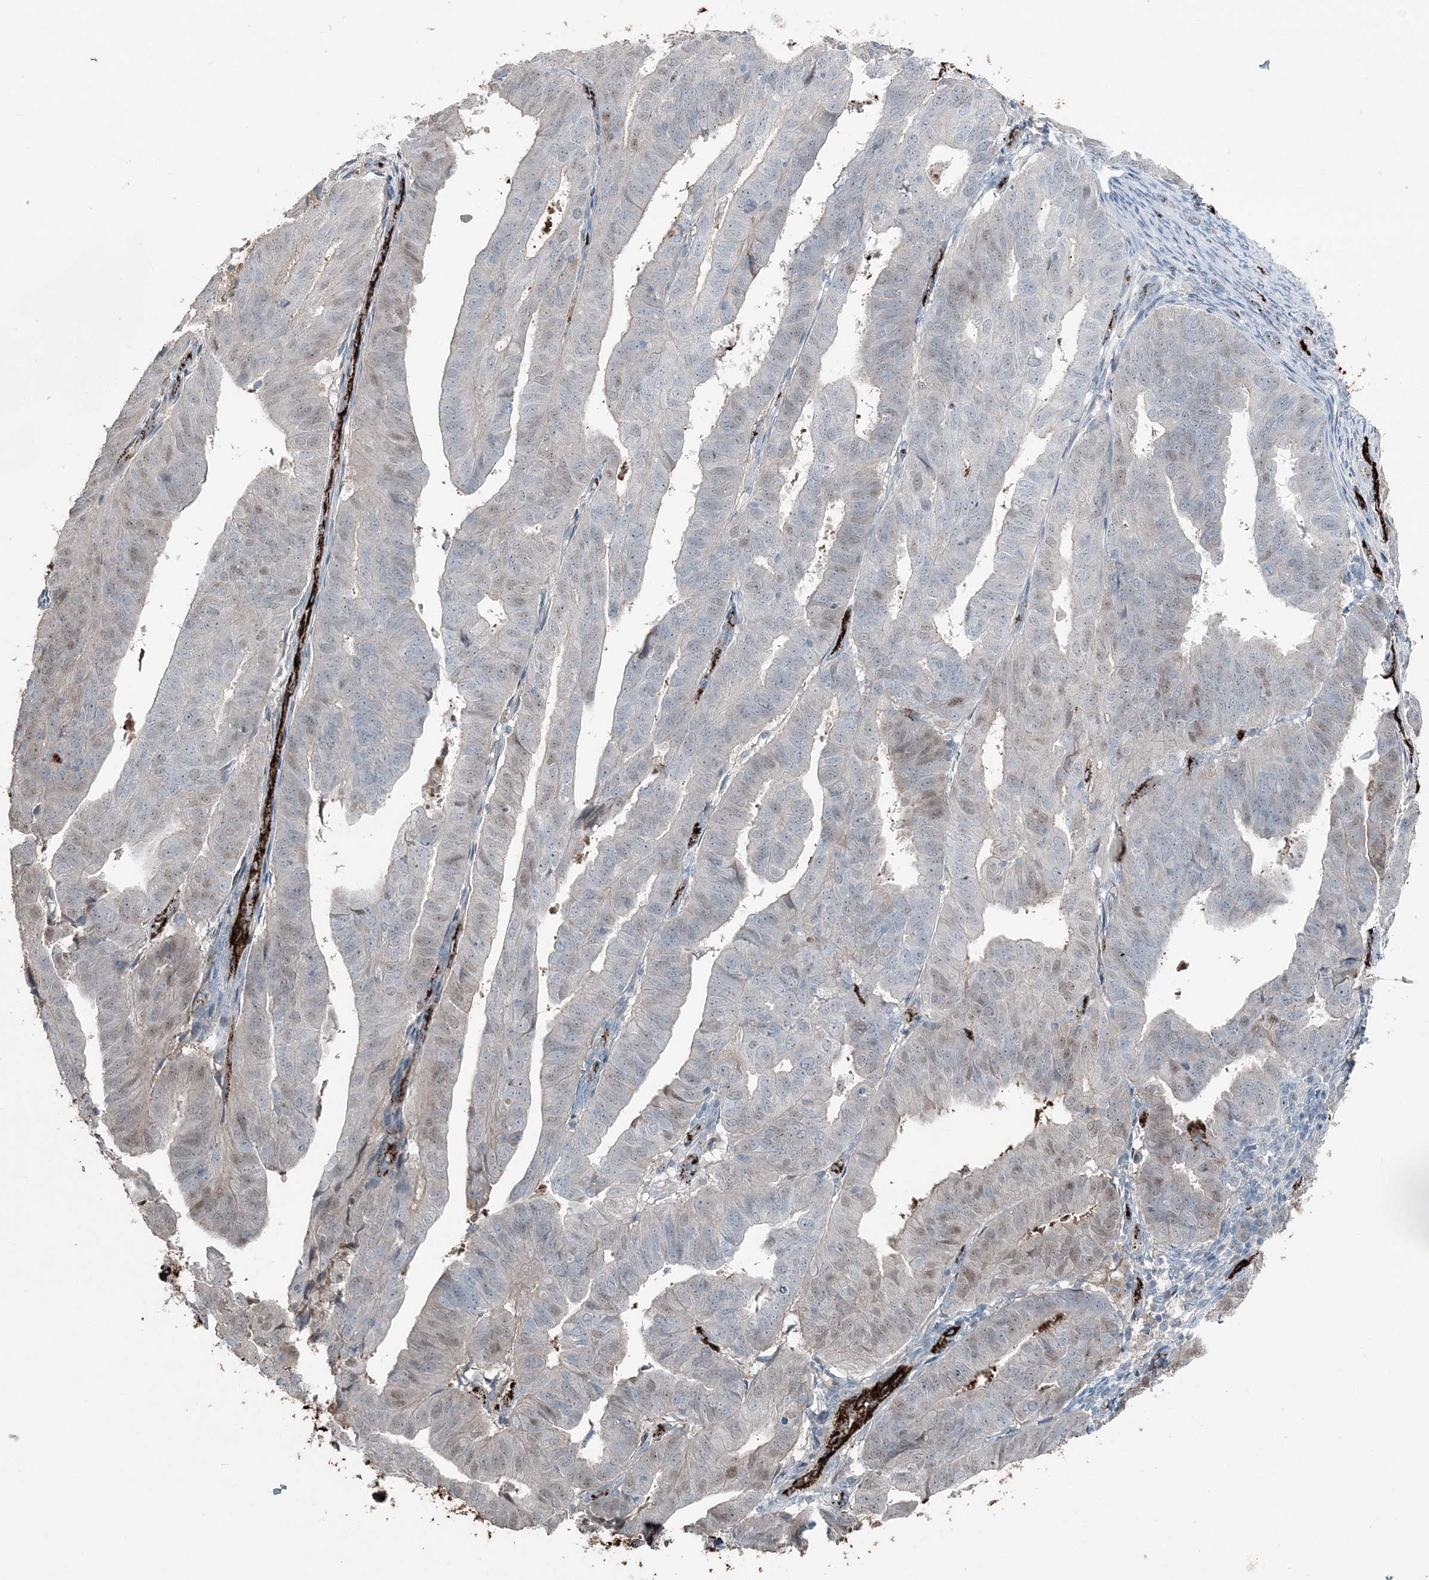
{"staining": {"intensity": "weak", "quantity": "<25%", "location": "cytoplasmic/membranous,nuclear"}, "tissue": "endometrial cancer", "cell_type": "Tumor cells", "image_type": "cancer", "snomed": [{"axis": "morphology", "description": "Adenocarcinoma, NOS"}, {"axis": "topography", "description": "Uterus"}], "caption": "Tumor cells are negative for brown protein staining in endometrial adenocarcinoma.", "gene": "ELOVL7", "patient": {"sex": "female", "age": 77}}